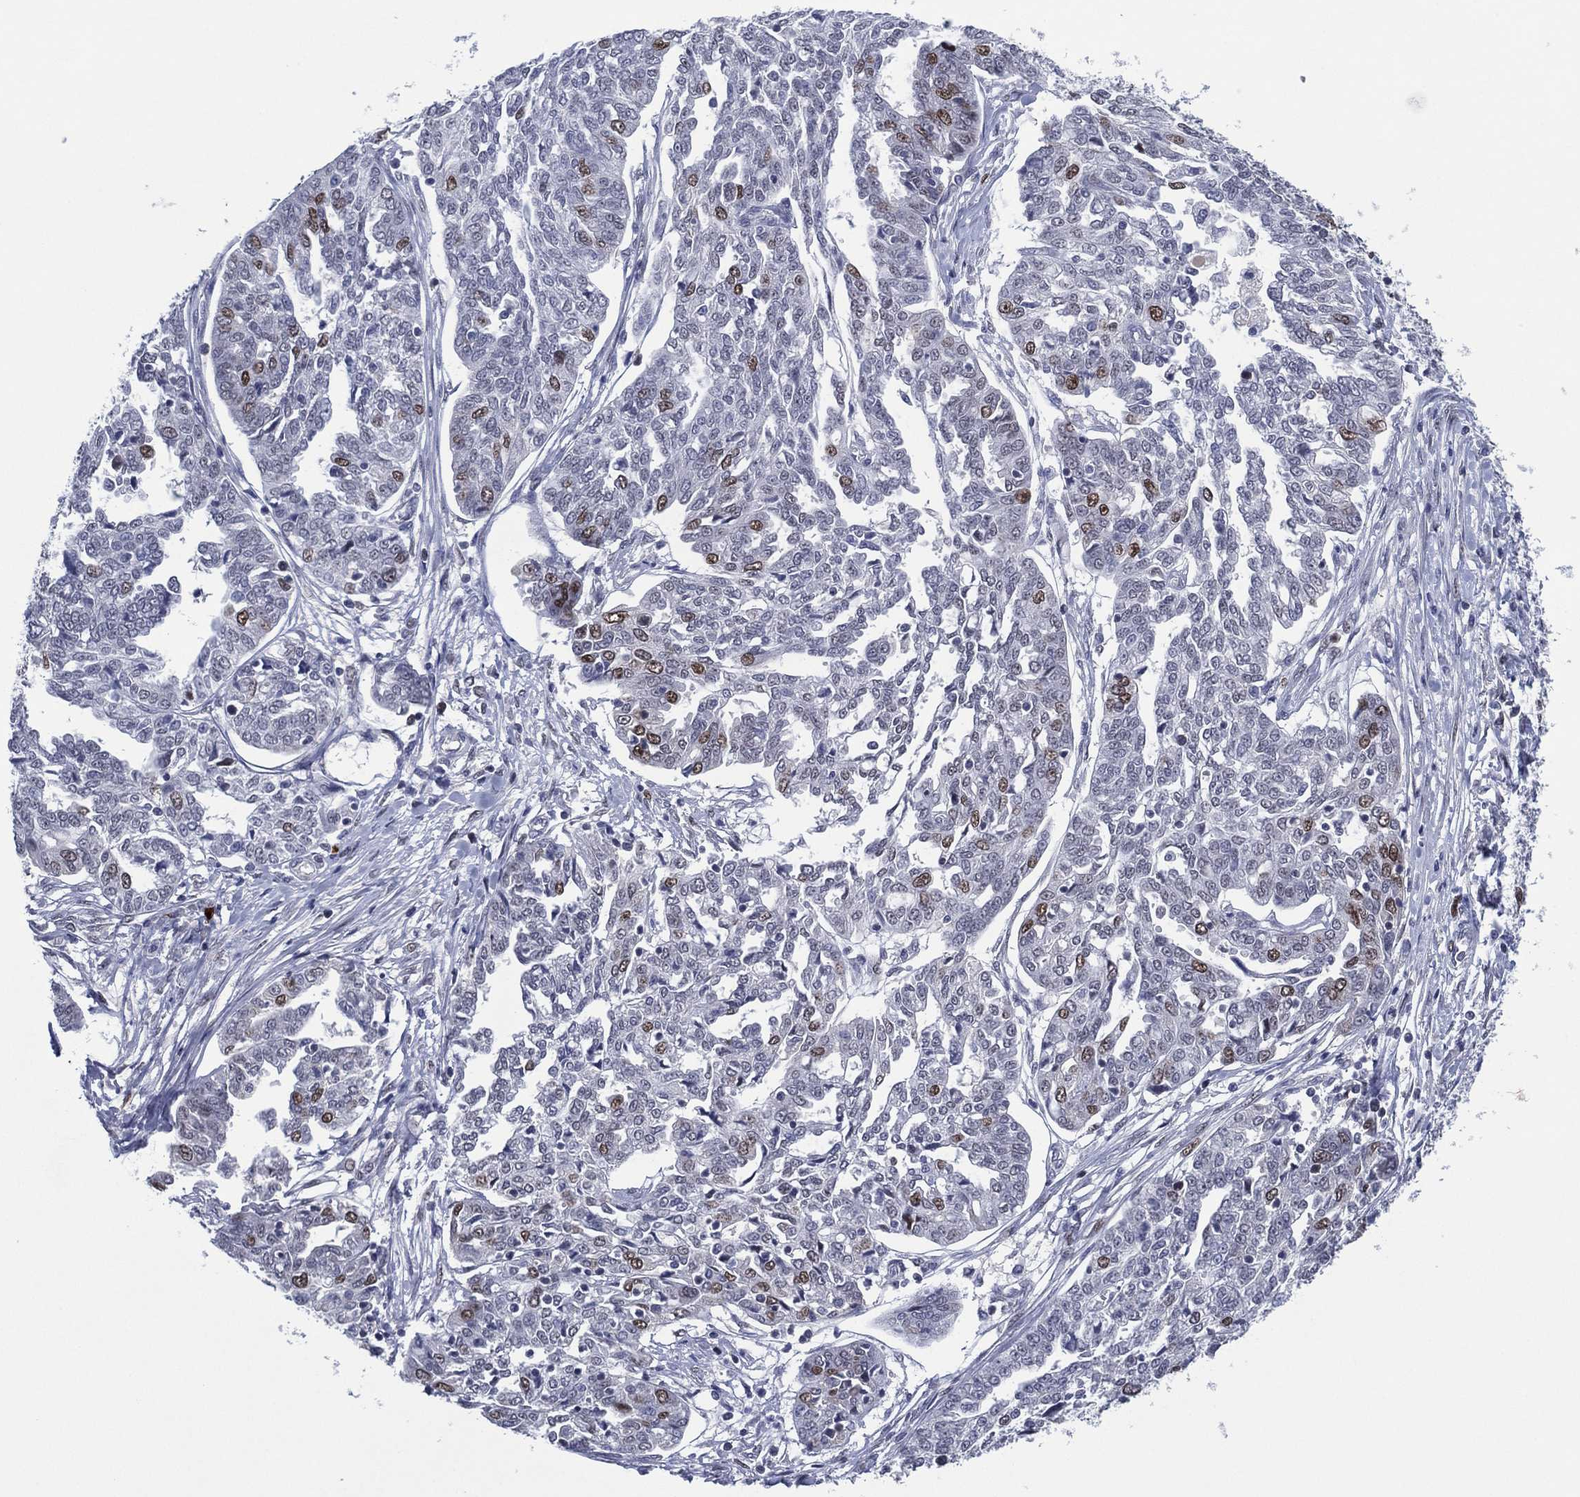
{"staining": {"intensity": "moderate", "quantity": "<25%", "location": "nuclear"}, "tissue": "ovarian cancer", "cell_type": "Tumor cells", "image_type": "cancer", "snomed": [{"axis": "morphology", "description": "Cystadenocarcinoma, serous, NOS"}, {"axis": "topography", "description": "Ovary"}], "caption": "Immunohistochemistry image of neoplastic tissue: ovarian serous cystadenocarcinoma stained using immunohistochemistry (IHC) shows low levels of moderate protein expression localized specifically in the nuclear of tumor cells, appearing as a nuclear brown color.", "gene": "GATA6", "patient": {"sex": "female", "age": 67}}